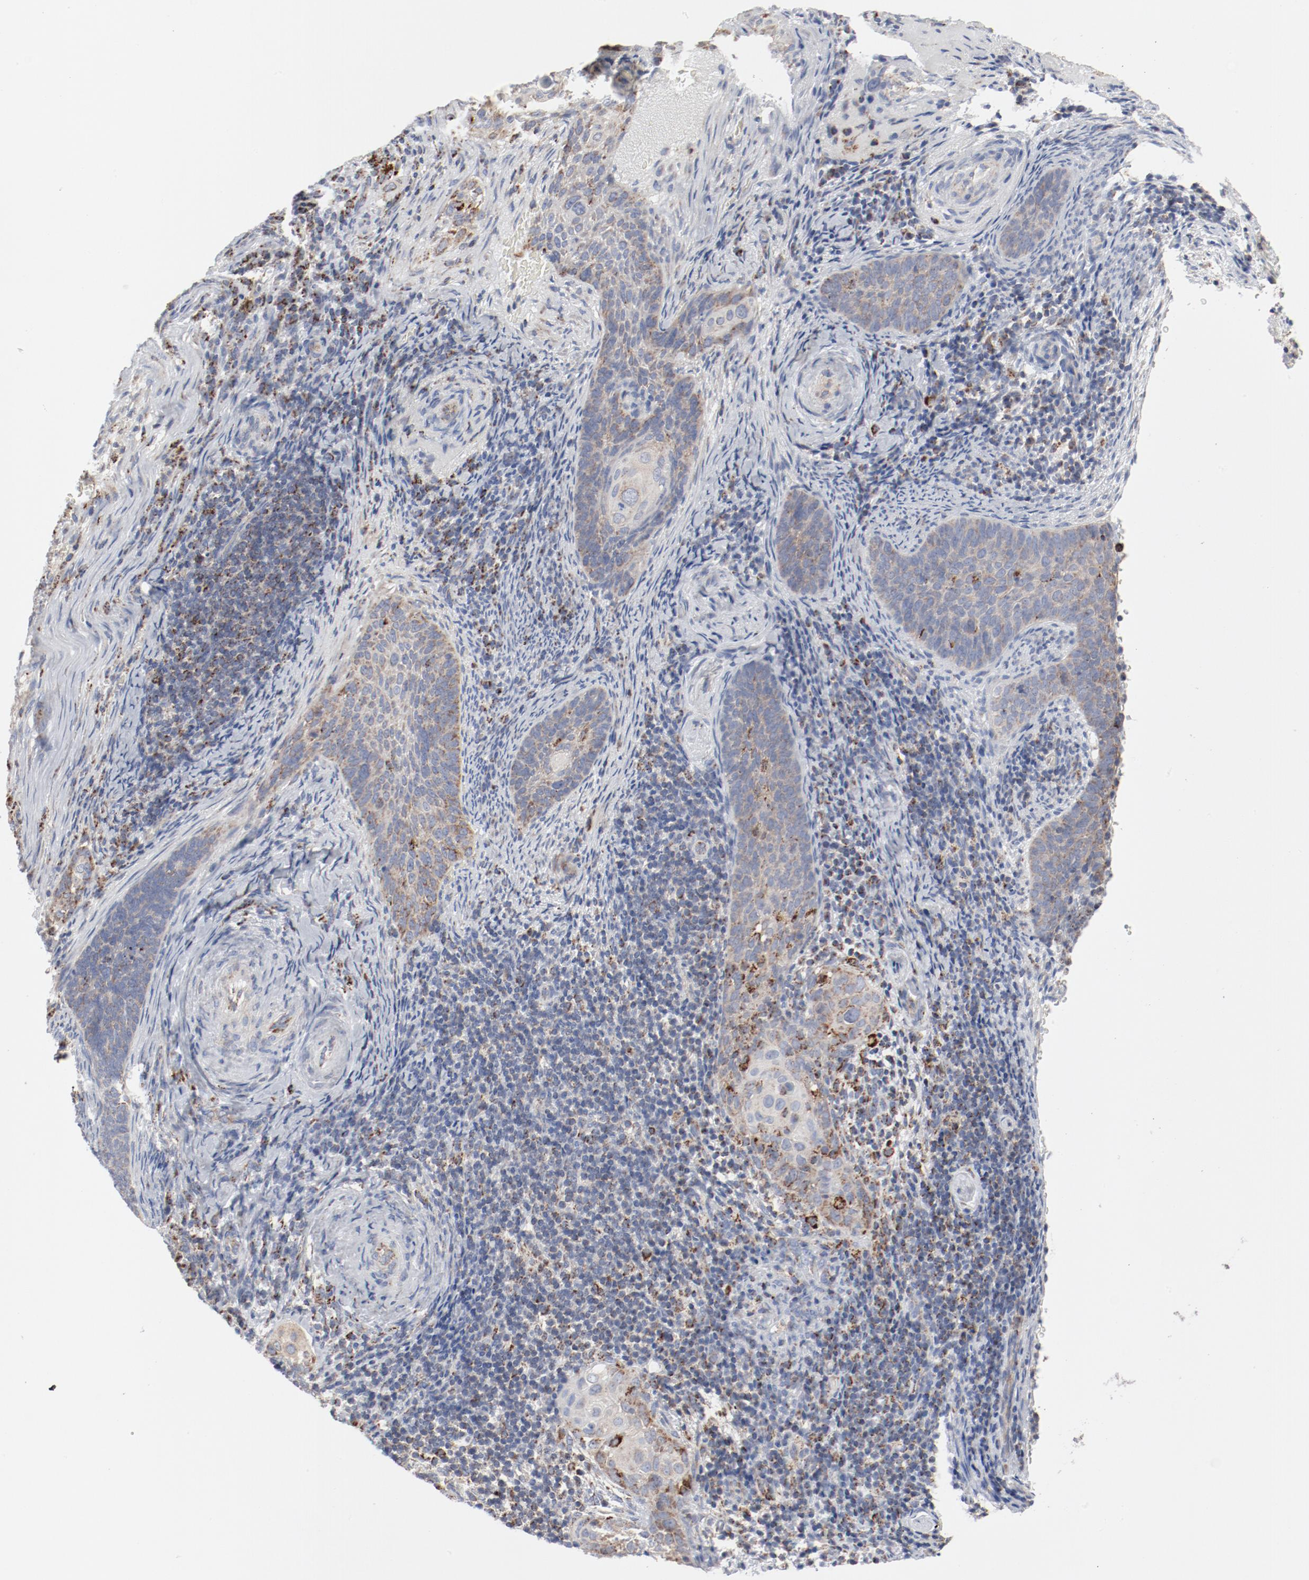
{"staining": {"intensity": "moderate", "quantity": ">75%", "location": "cytoplasmic/membranous"}, "tissue": "cervical cancer", "cell_type": "Tumor cells", "image_type": "cancer", "snomed": [{"axis": "morphology", "description": "Squamous cell carcinoma, NOS"}, {"axis": "topography", "description": "Cervix"}], "caption": "Protein expression analysis of cervical cancer (squamous cell carcinoma) shows moderate cytoplasmic/membranous staining in approximately >75% of tumor cells. (DAB IHC with brightfield microscopy, high magnification).", "gene": "SETD3", "patient": {"sex": "female", "age": 33}}